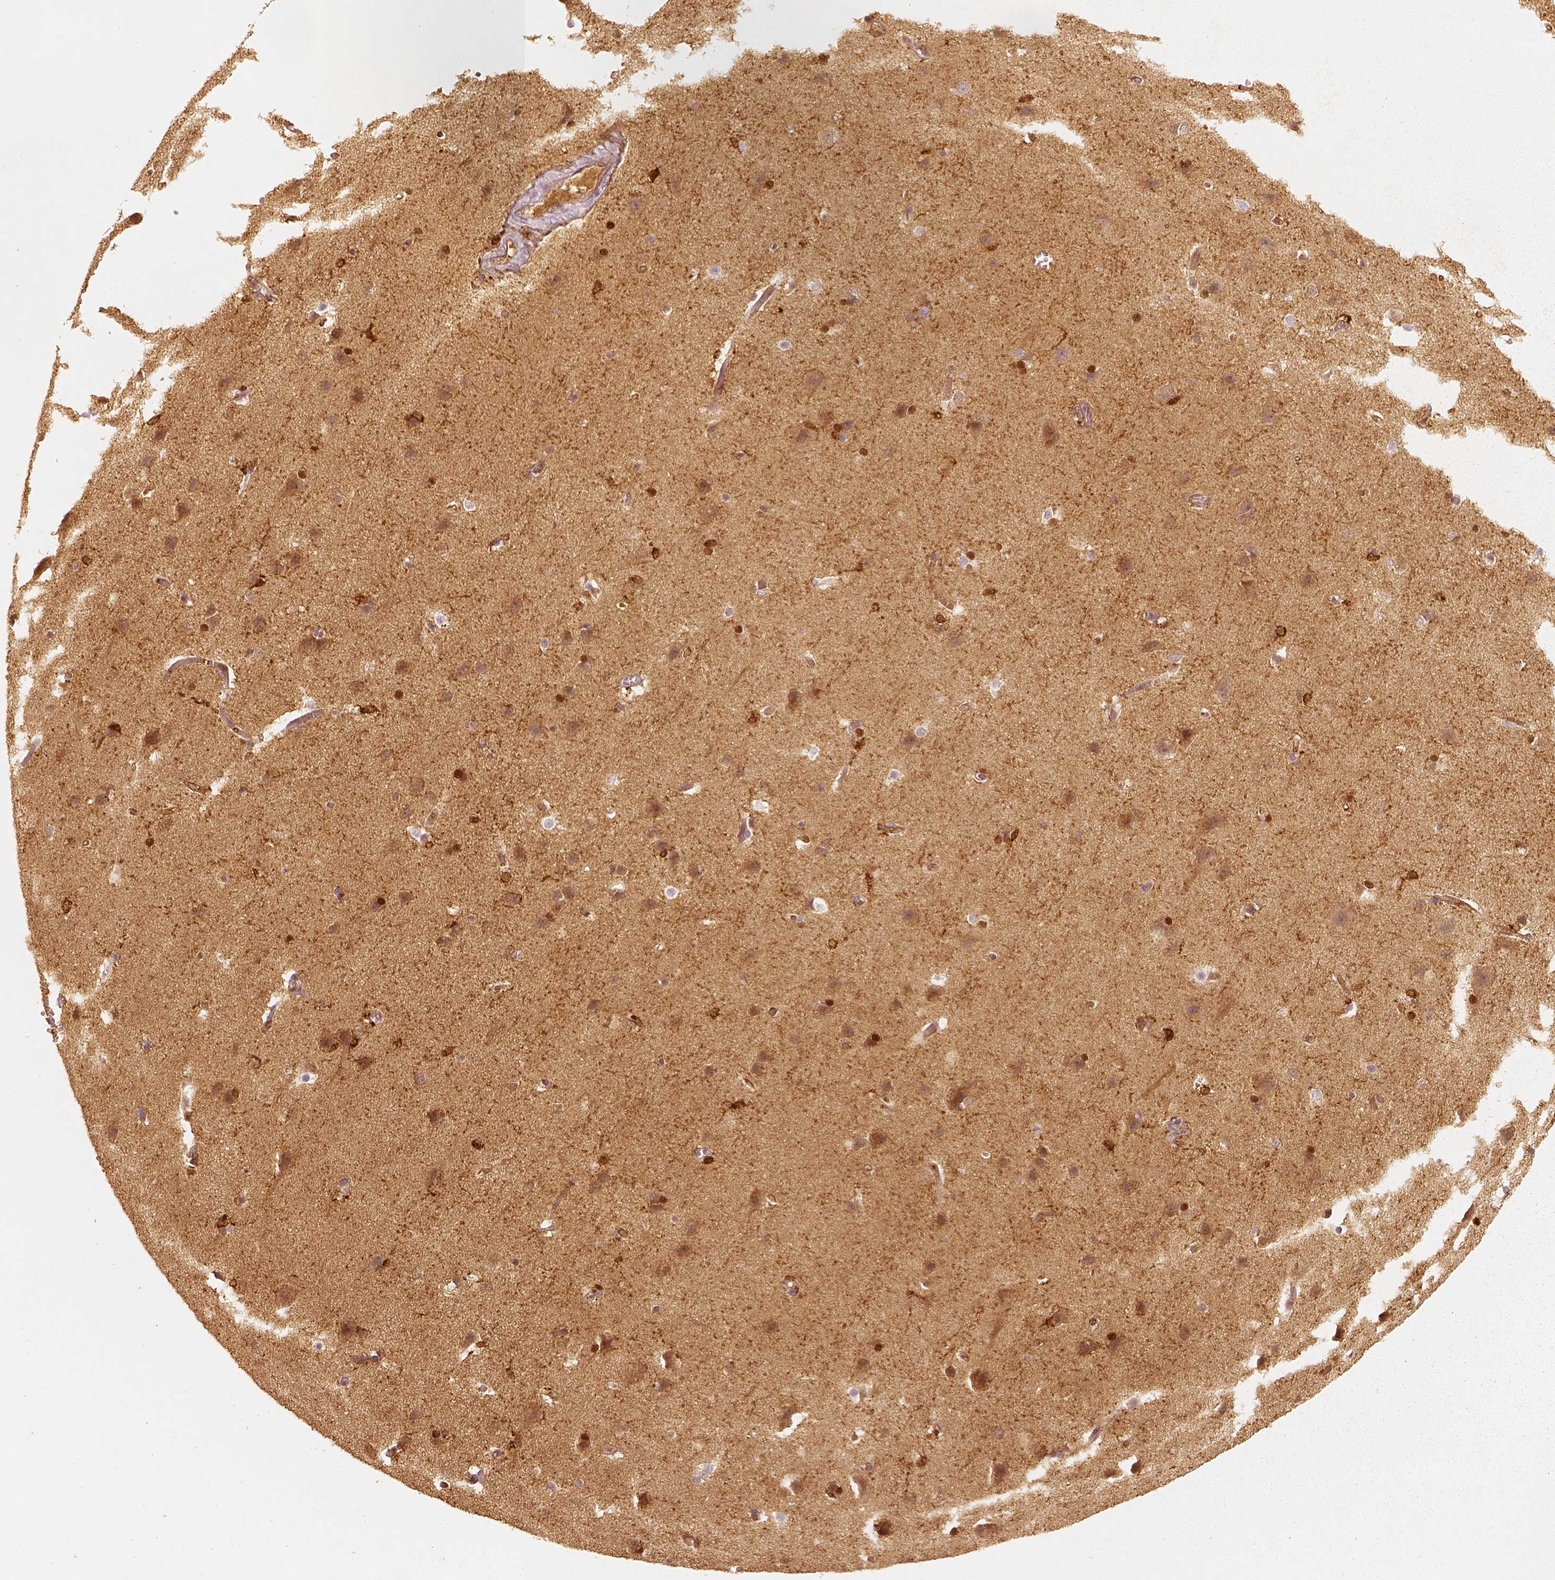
{"staining": {"intensity": "moderate", "quantity": ">75%", "location": "cytoplasmic/membranous"}, "tissue": "cerebral cortex", "cell_type": "Endothelial cells", "image_type": "normal", "snomed": [{"axis": "morphology", "description": "Normal tissue, NOS"}, {"axis": "topography", "description": "Cerebral cortex"}], "caption": "Cerebral cortex stained for a protein reveals moderate cytoplasmic/membranous positivity in endothelial cells. Ihc stains the protein of interest in brown and the nuclei are stained blue.", "gene": "FSCN1", "patient": {"sex": "male", "age": 37}}